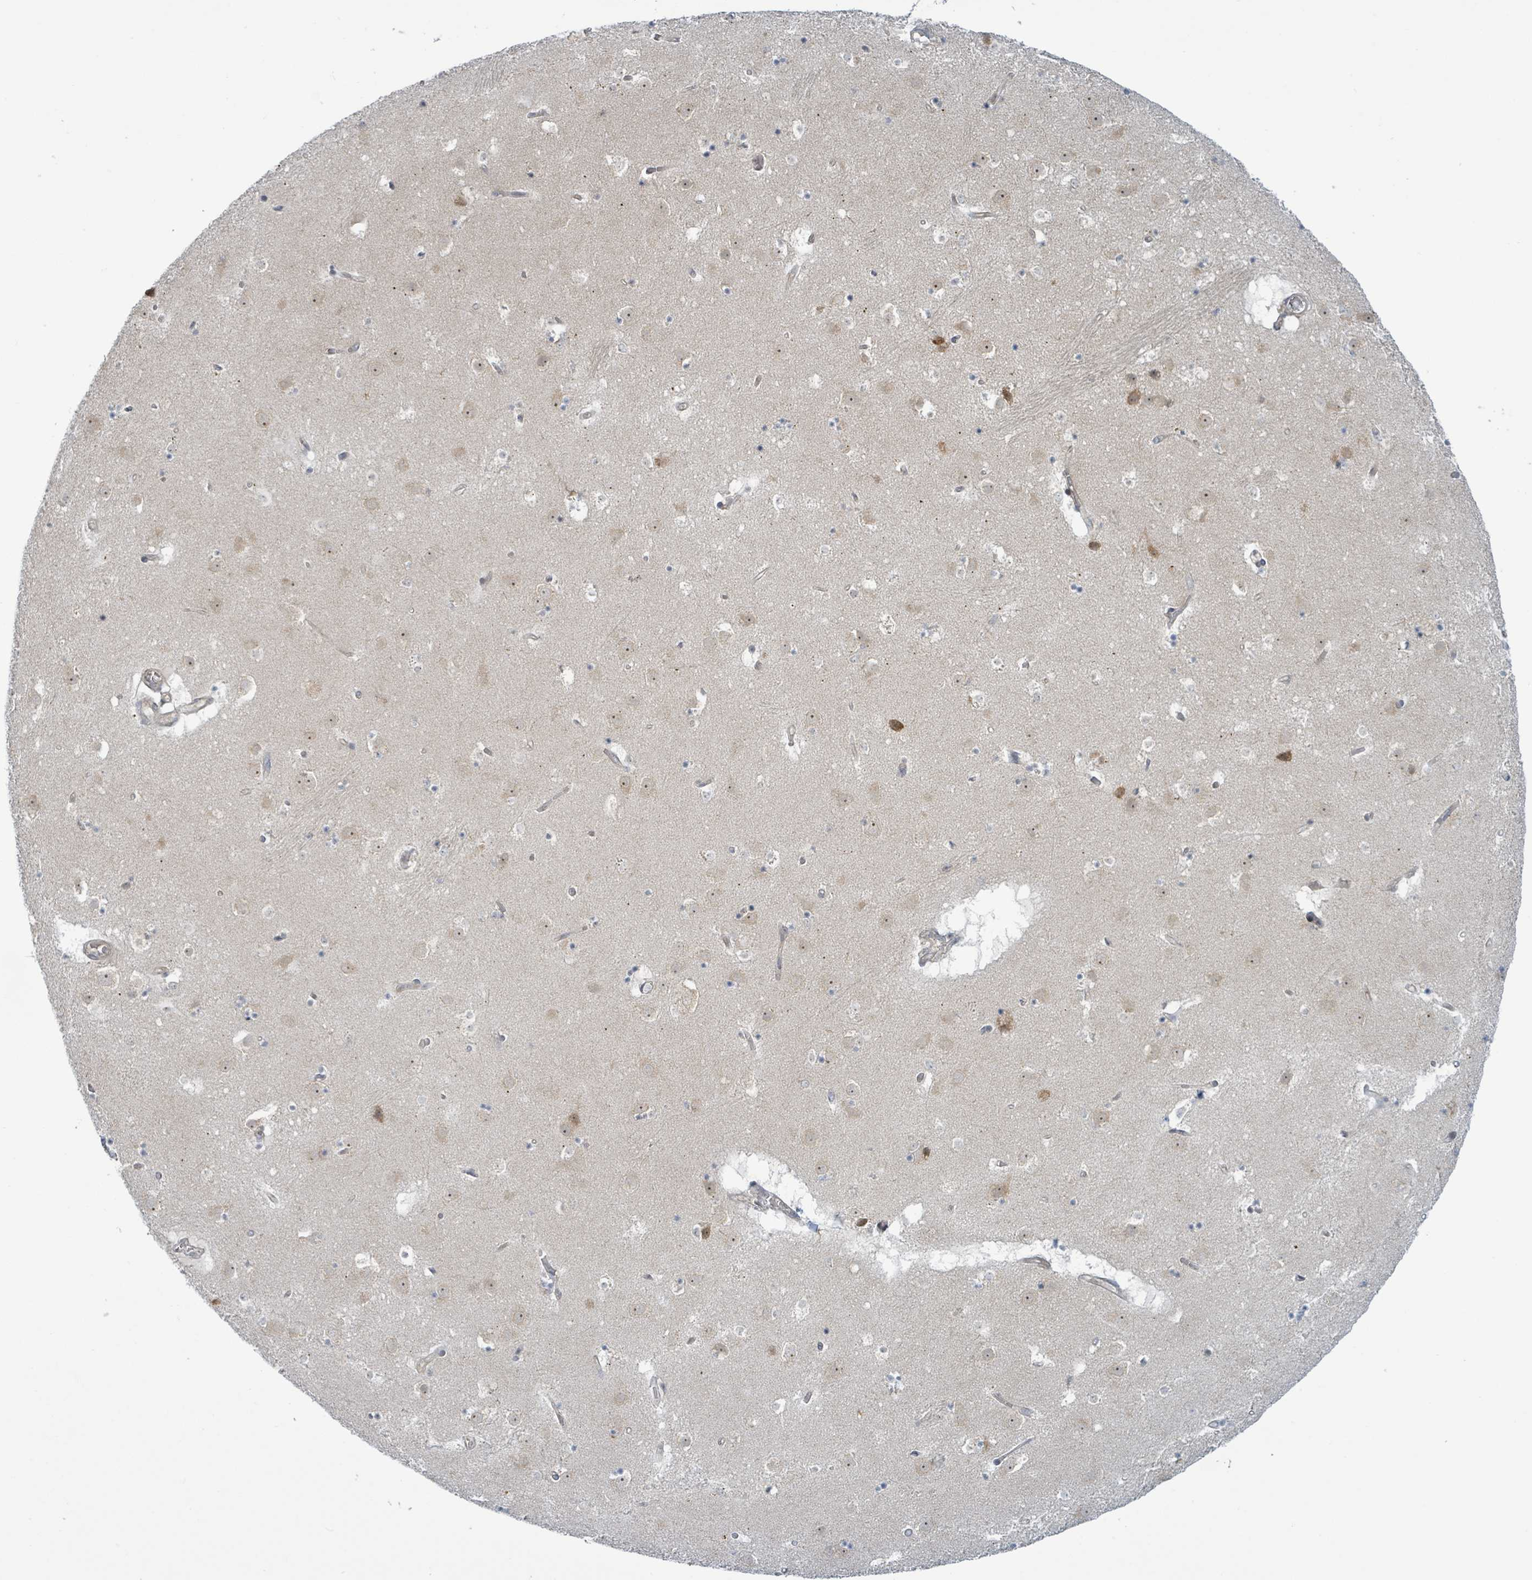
{"staining": {"intensity": "negative", "quantity": "none", "location": "none"}, "tissue": "caudate", "cell_type": "Glial cells", "image_type": "normal", "snomed": [{"axis": "morphology", "description": "Normal tissue, NOS"}, {"axis": "topography", "description": "Lateral ventricle wall"}], "caption": "A high-resolution photomicrograph shows IHC staining of normal caudate, which shows no significant staining in glial cells. The staining is performed using DAB brown chromogen with nuclei counter-stained in using hematoxylin.", "gene": "RPL32", "patient": {"sex": "male", "age": 58}}